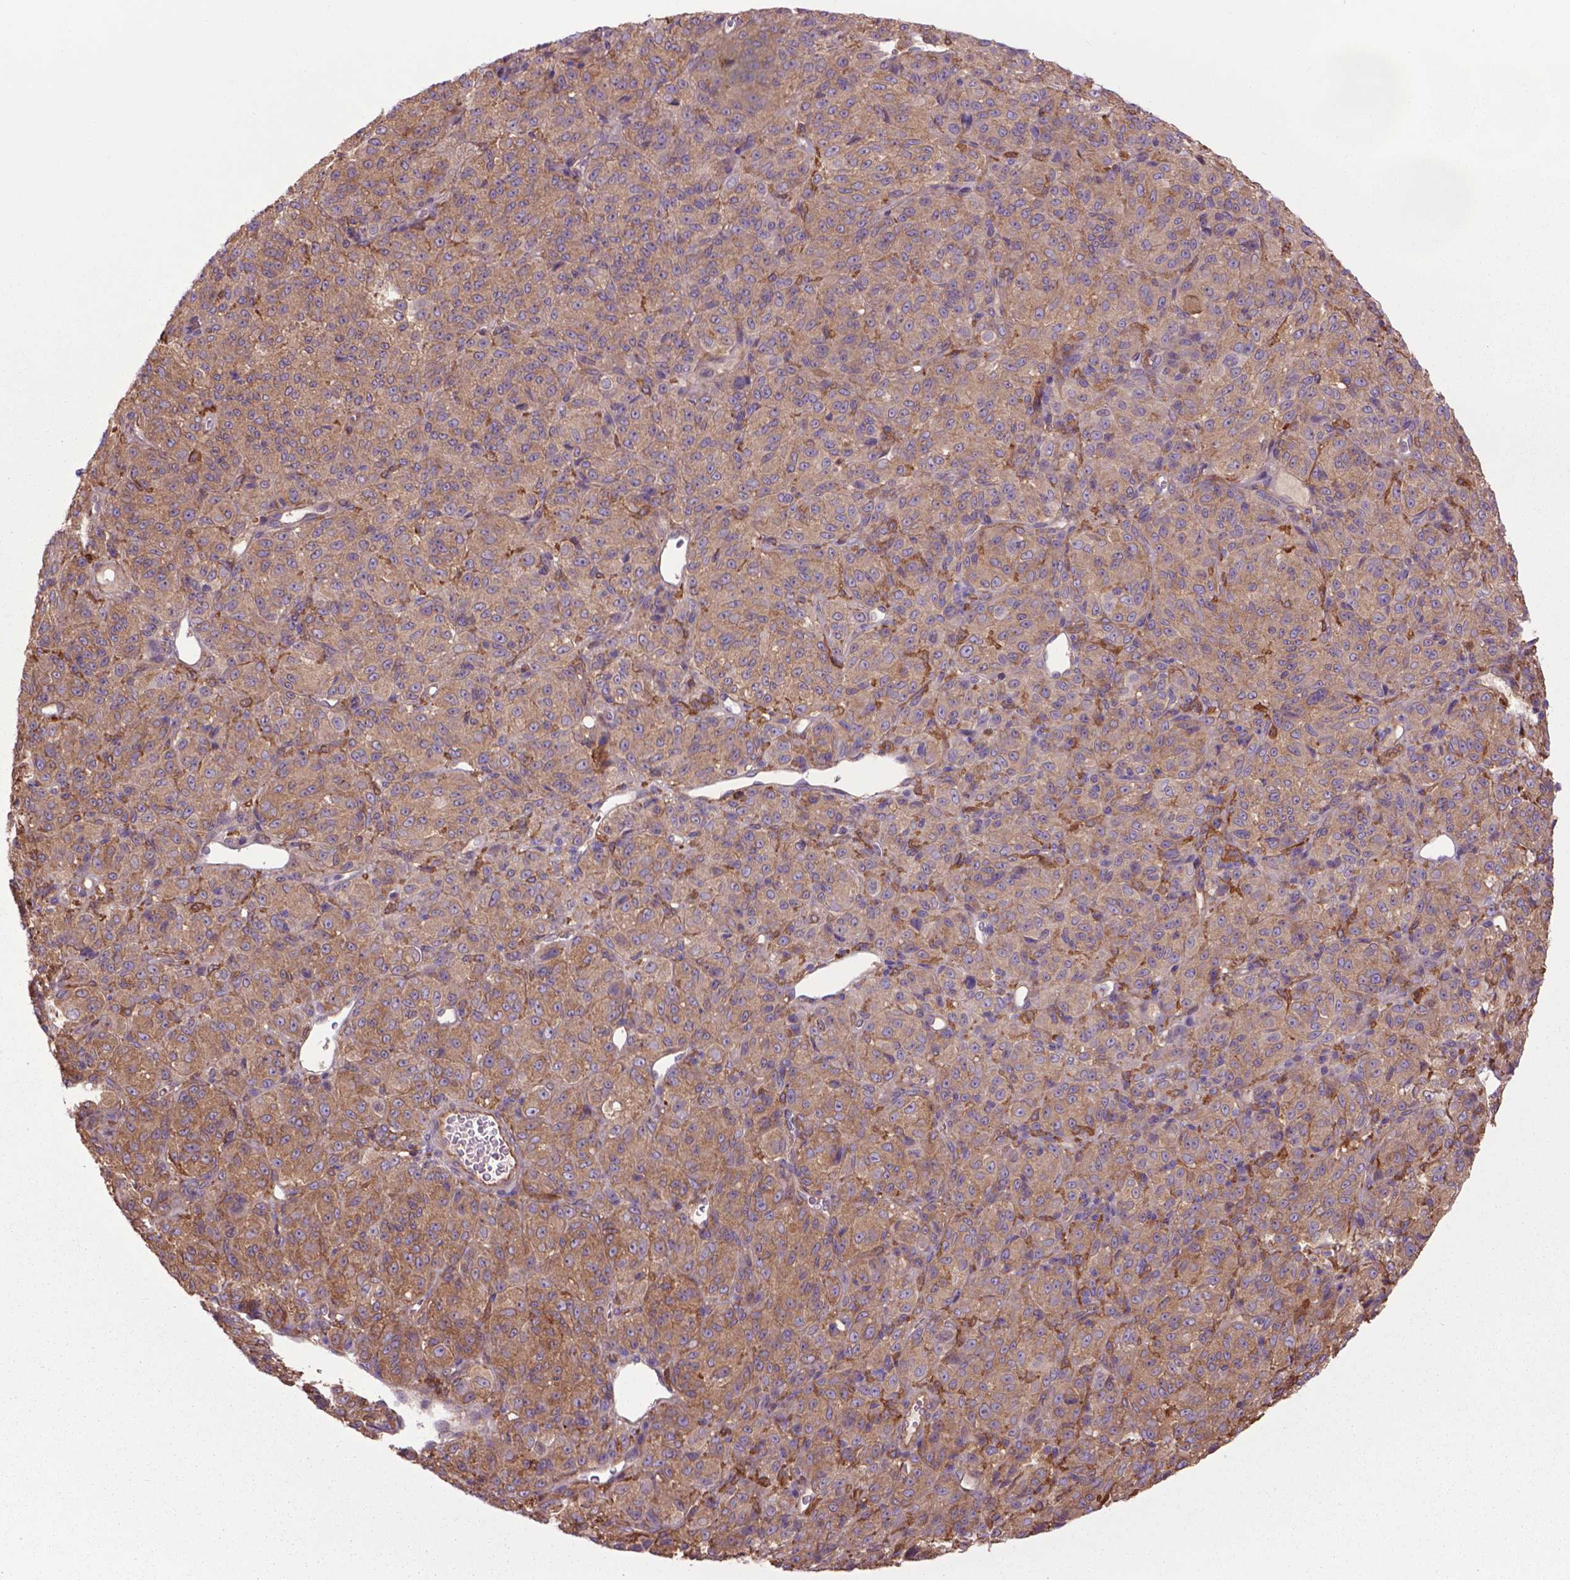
{"staining": {"intensity": "weak", "quantity": ">75%", "location": "cytoplasmic/membranous"}, "tissue": "melanoma", "cell_type": "Tumor cells", "image_type": "cancer", "snomed": [{"axis": "morphology", "description": "Malignant melanoma, Metastatic site"}, {"axis": "topography", "description": "Brain"}], "caption": "Immunohistochemistry (IHC) photomicrograph of neoplastic tissue: melanoma stained using immunohistochemistry demonstrates low levels of weak protein expression localized specifically in the cytoplasmic/membranous of tumor cells, appearing as a cytoplasmic/membranous brown color.", "gene": "CORO1B", "patient": {"sex": "female", "age": 56}}